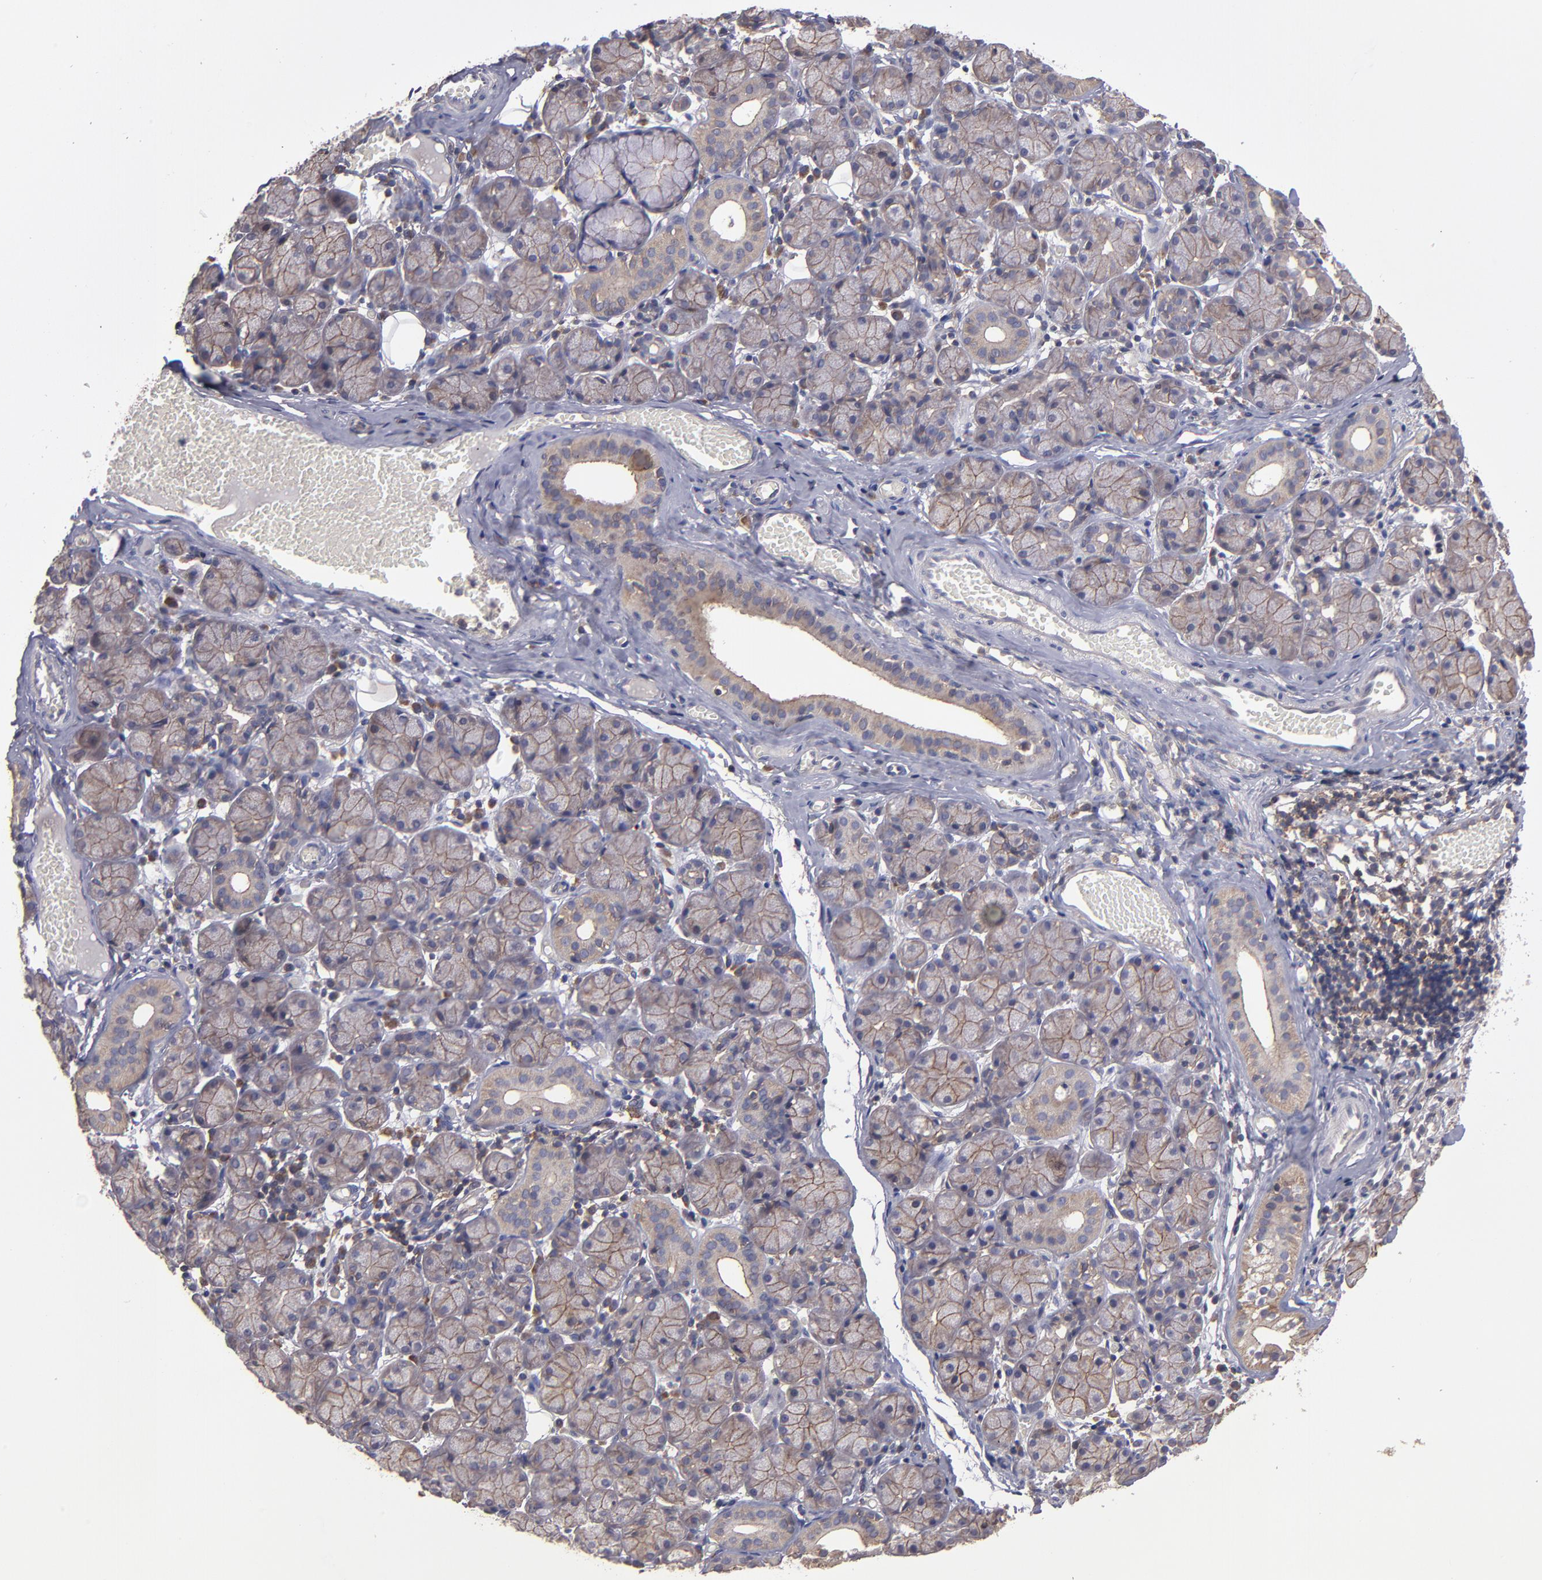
{"staining": {"intensity": "moderate", "quantity": ">75%", "location": "cytoplasmic/membranous"}, "tissue": "salivary gland", "cell_type": "Glandular cells", "image_type": "normal", "snomed": [{"axis": "morphology", "description": "Normal tissue, NOS"}, {"axis": "topography", "description": "Salivary gland"}], "caption": "IHC photomicrograph of unremarkable salivary gland: salivary gland stained using IHC shows medium levels of moderate protein expression localized specifically in the cytoplasmic/membranous of glandular cells, appearing as a cytoplasmic/membranous brown color.", "gene": "NF2", "patient": {"sex": "female", "age": 24}}